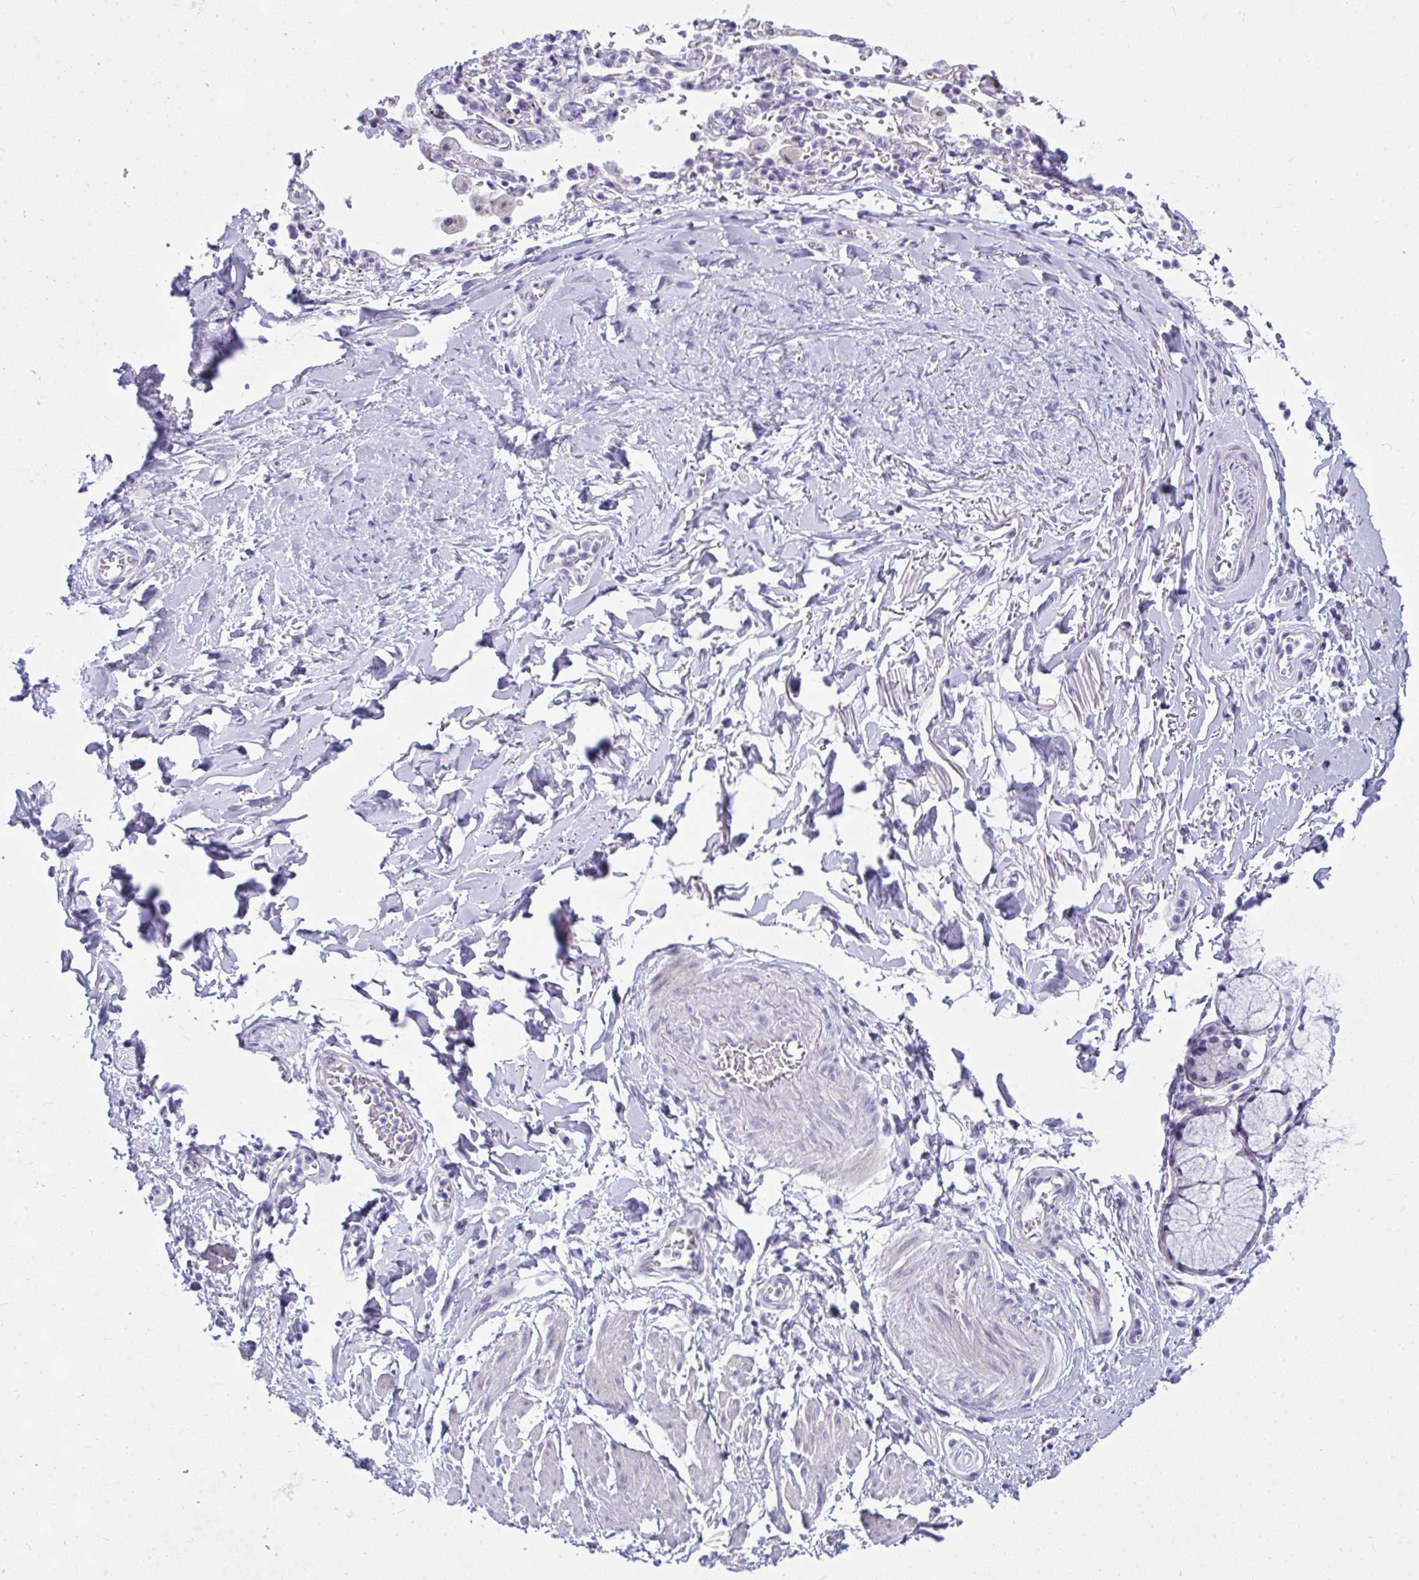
{"staining": {"intensity": "negative", "quantity": "none", "location": "none"}, "tissue": "adipose tissue", "cell_type": "Adipocytes", "image_type": "normal", "snomed": [{"axis": "morphology", "description": "Normal tissue, NOS"}, {"axis": "morphology", "description": "Degeneration, NOS"}, {"axis": "topography", "description": "Cartilage tissue"}, {"axis": "topography", "description": "Lung"}], "caption": "Immunohistochemical staining of benign adipose tissue shows no significant staining in adipocytes.", "gene": "NFXL1", "patient": {"sex": "female", "age": 61}}